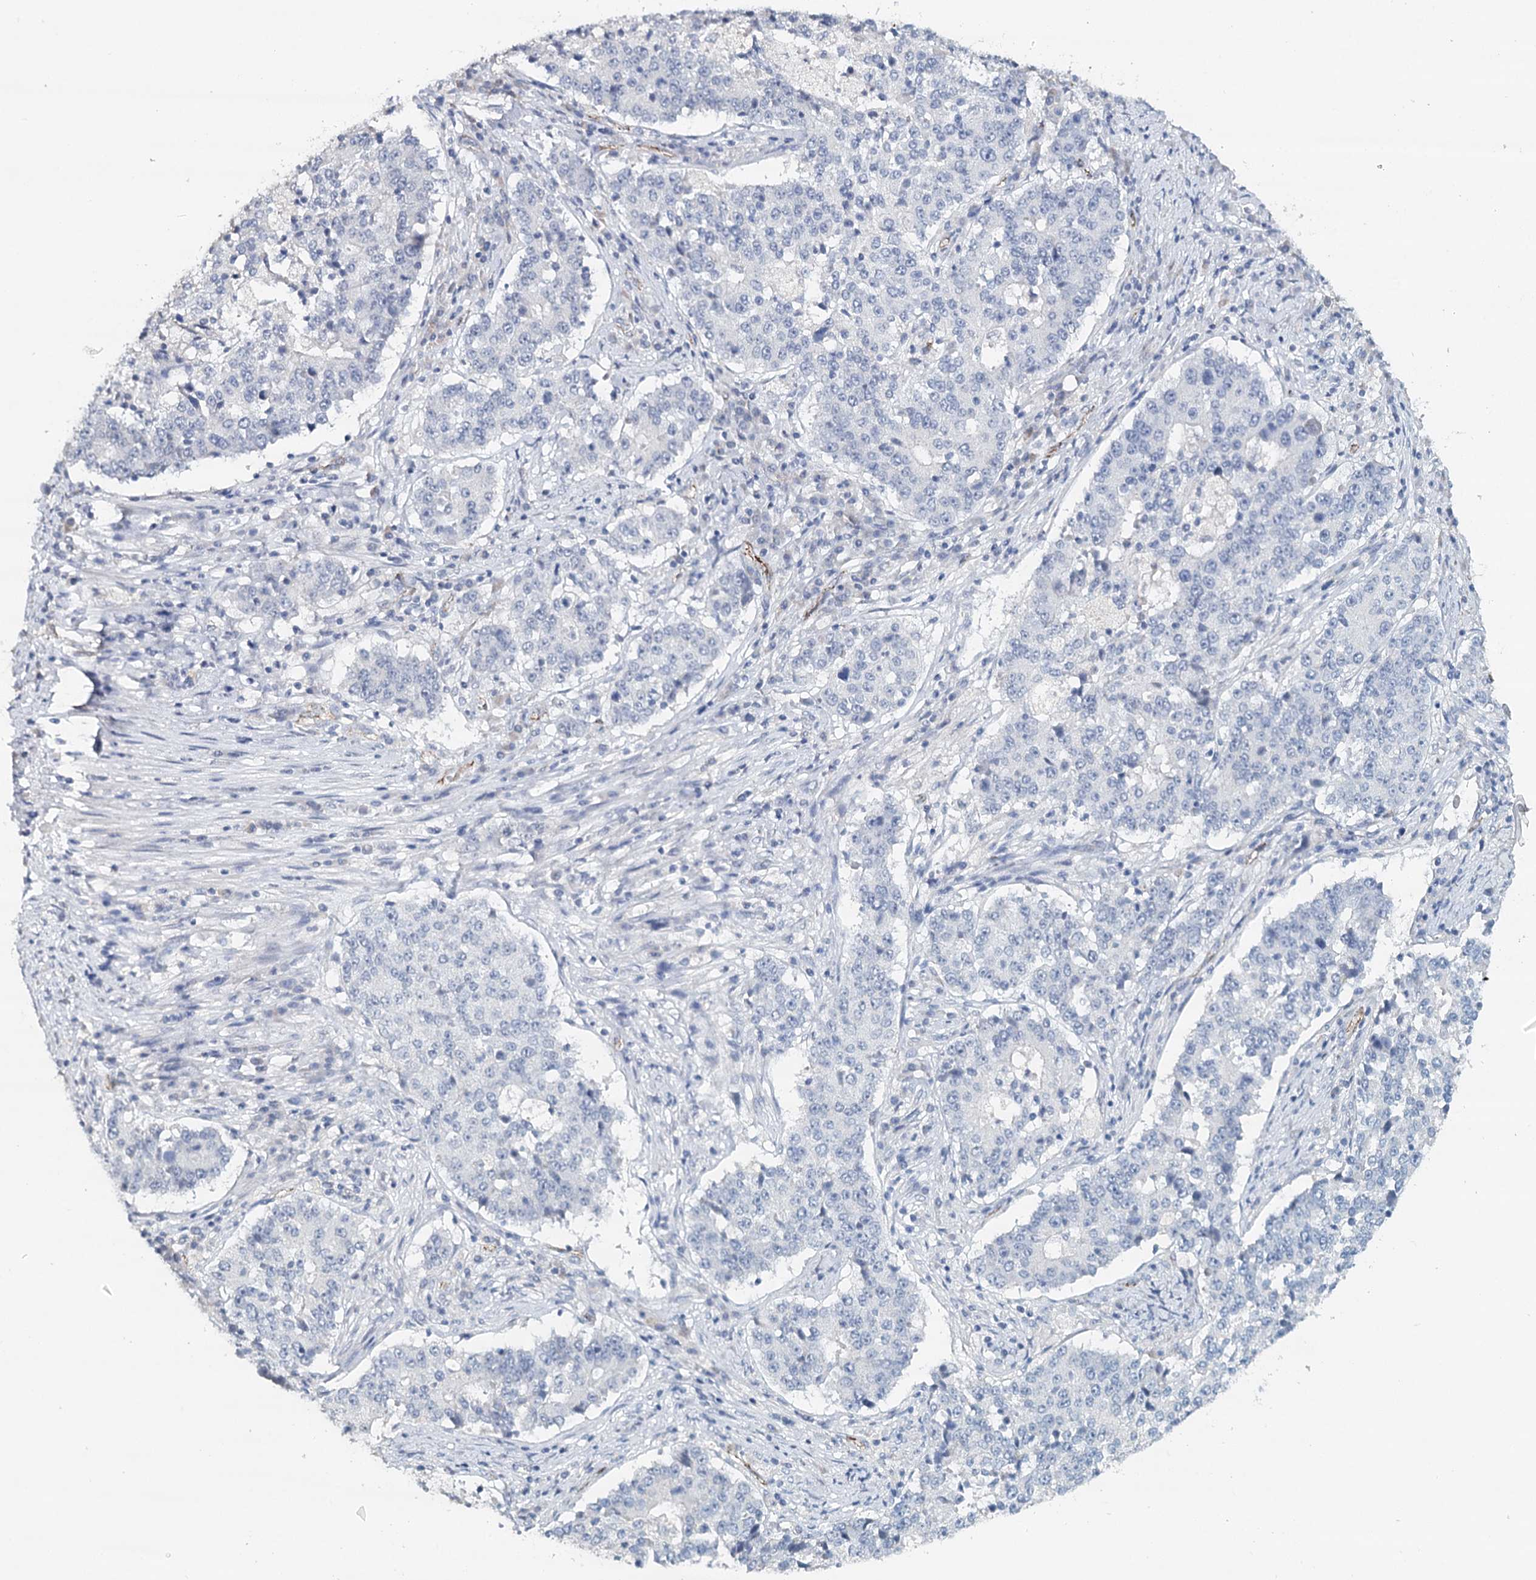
{"staining": {"intensity": "negative", "quantity": "none", "location": "none"}, "tissue": "stomach cancer", "cell_type": "Tumor cells", "image_type": "cancer", "snomed": [{"axis": "morphology", "description": "Adenocarcinoma, NOS"}, {"axis": "topography", "description": "Stomach"}], "caption": "Photomicrograph shows no protein expression in tumor cells of stomach cancer tissue.", "gene": "SYNPO", "patient": {"sex": "male", "age": 59}}